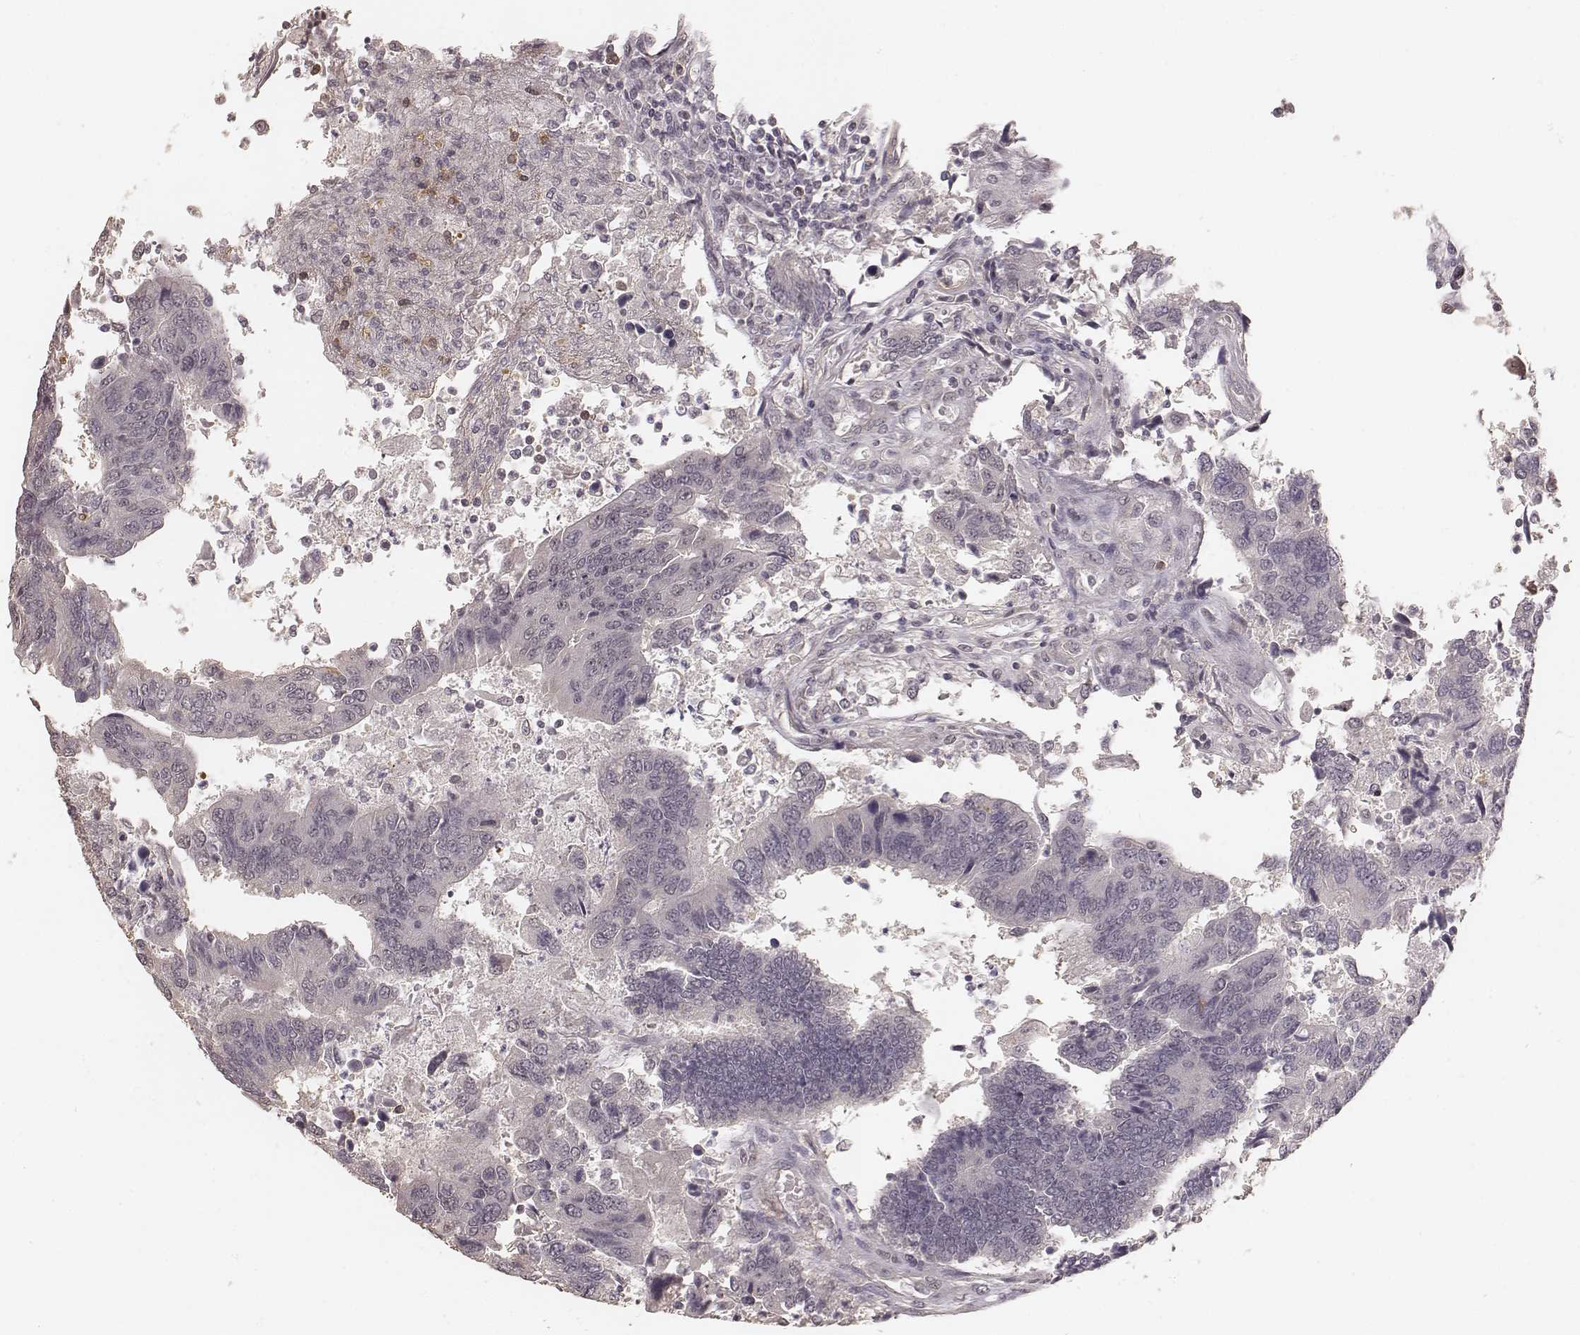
{"staining": {"intensity": "negative", "quantity": "none", "location": "none"}, "tissue": "colorectal cancer", "cell_type": "Tumor cells", "image_type": "cancer", "snomed": [{"axis": "morphology", "description": "Adenocarcinoma, NOS"}, {"axis": "topography", "description": "Colon"}], "caption": "Histopathology image shows no protein positivity in tumor cells of colorectal cancer (adenocarcinoma) tissue.", "gene": "LY6K", "patient": {"sex": "female", "age": 67}}